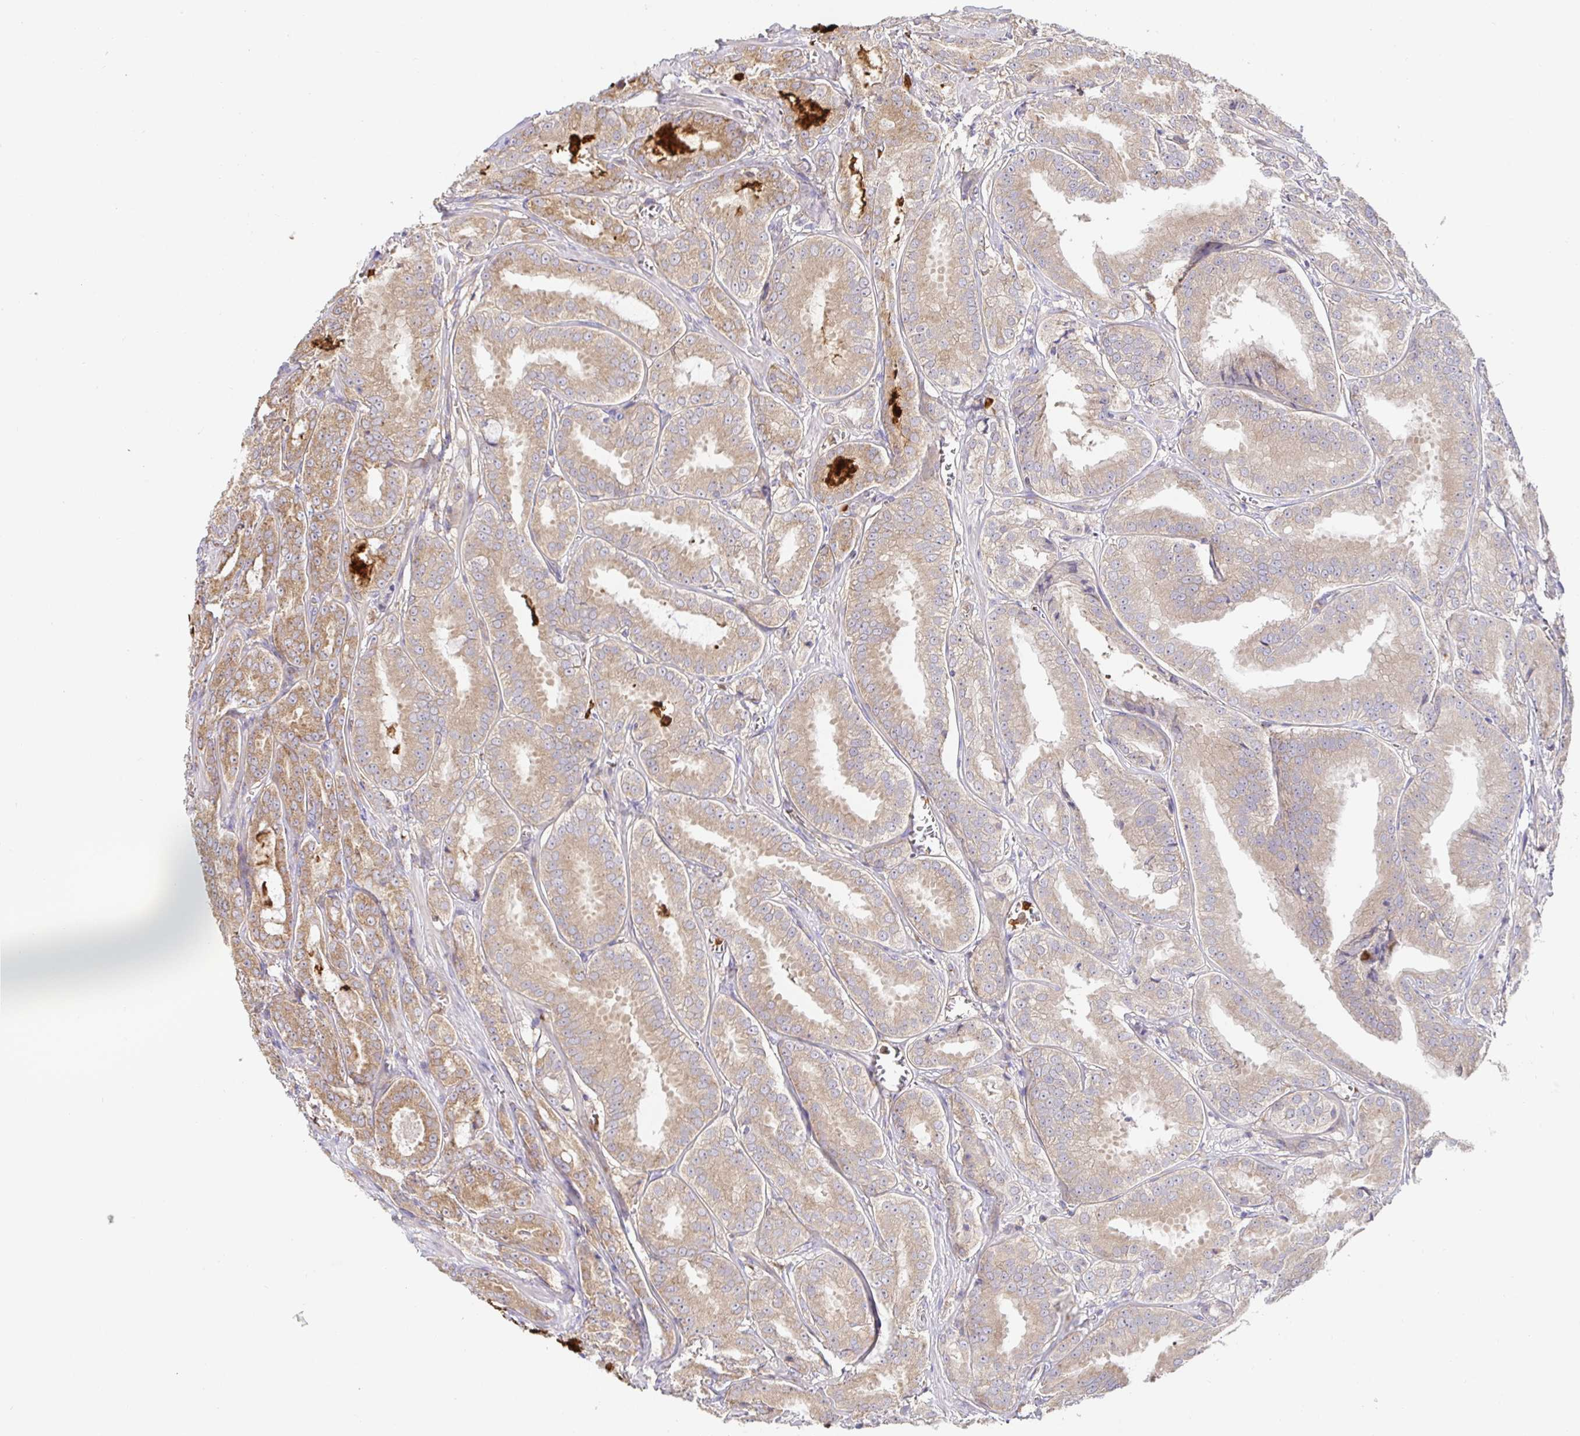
{"staining": {"intensity": "moderate", "quantity": ">75%", "location": "cytoplasmic/membranous"}, "tissue": "prostate cancer", "cell_type": "Tumor cells", "image_type": "cancer", "snomed": [{"axis": "morphology", "description": "Adenocarcinoma, High grade"}, {"axis": "topography", "description": "Prostate"}], "caption": "Protein expression analysis of prostate cancer reveals moderate cytoplasmic/membranous staining in approximately >75% of tumor cells. The protein is shown in brown color, while the nuclei are stained blue.", "gene": "PDPK1", "patient": {"sex": "male", "age": 64}}